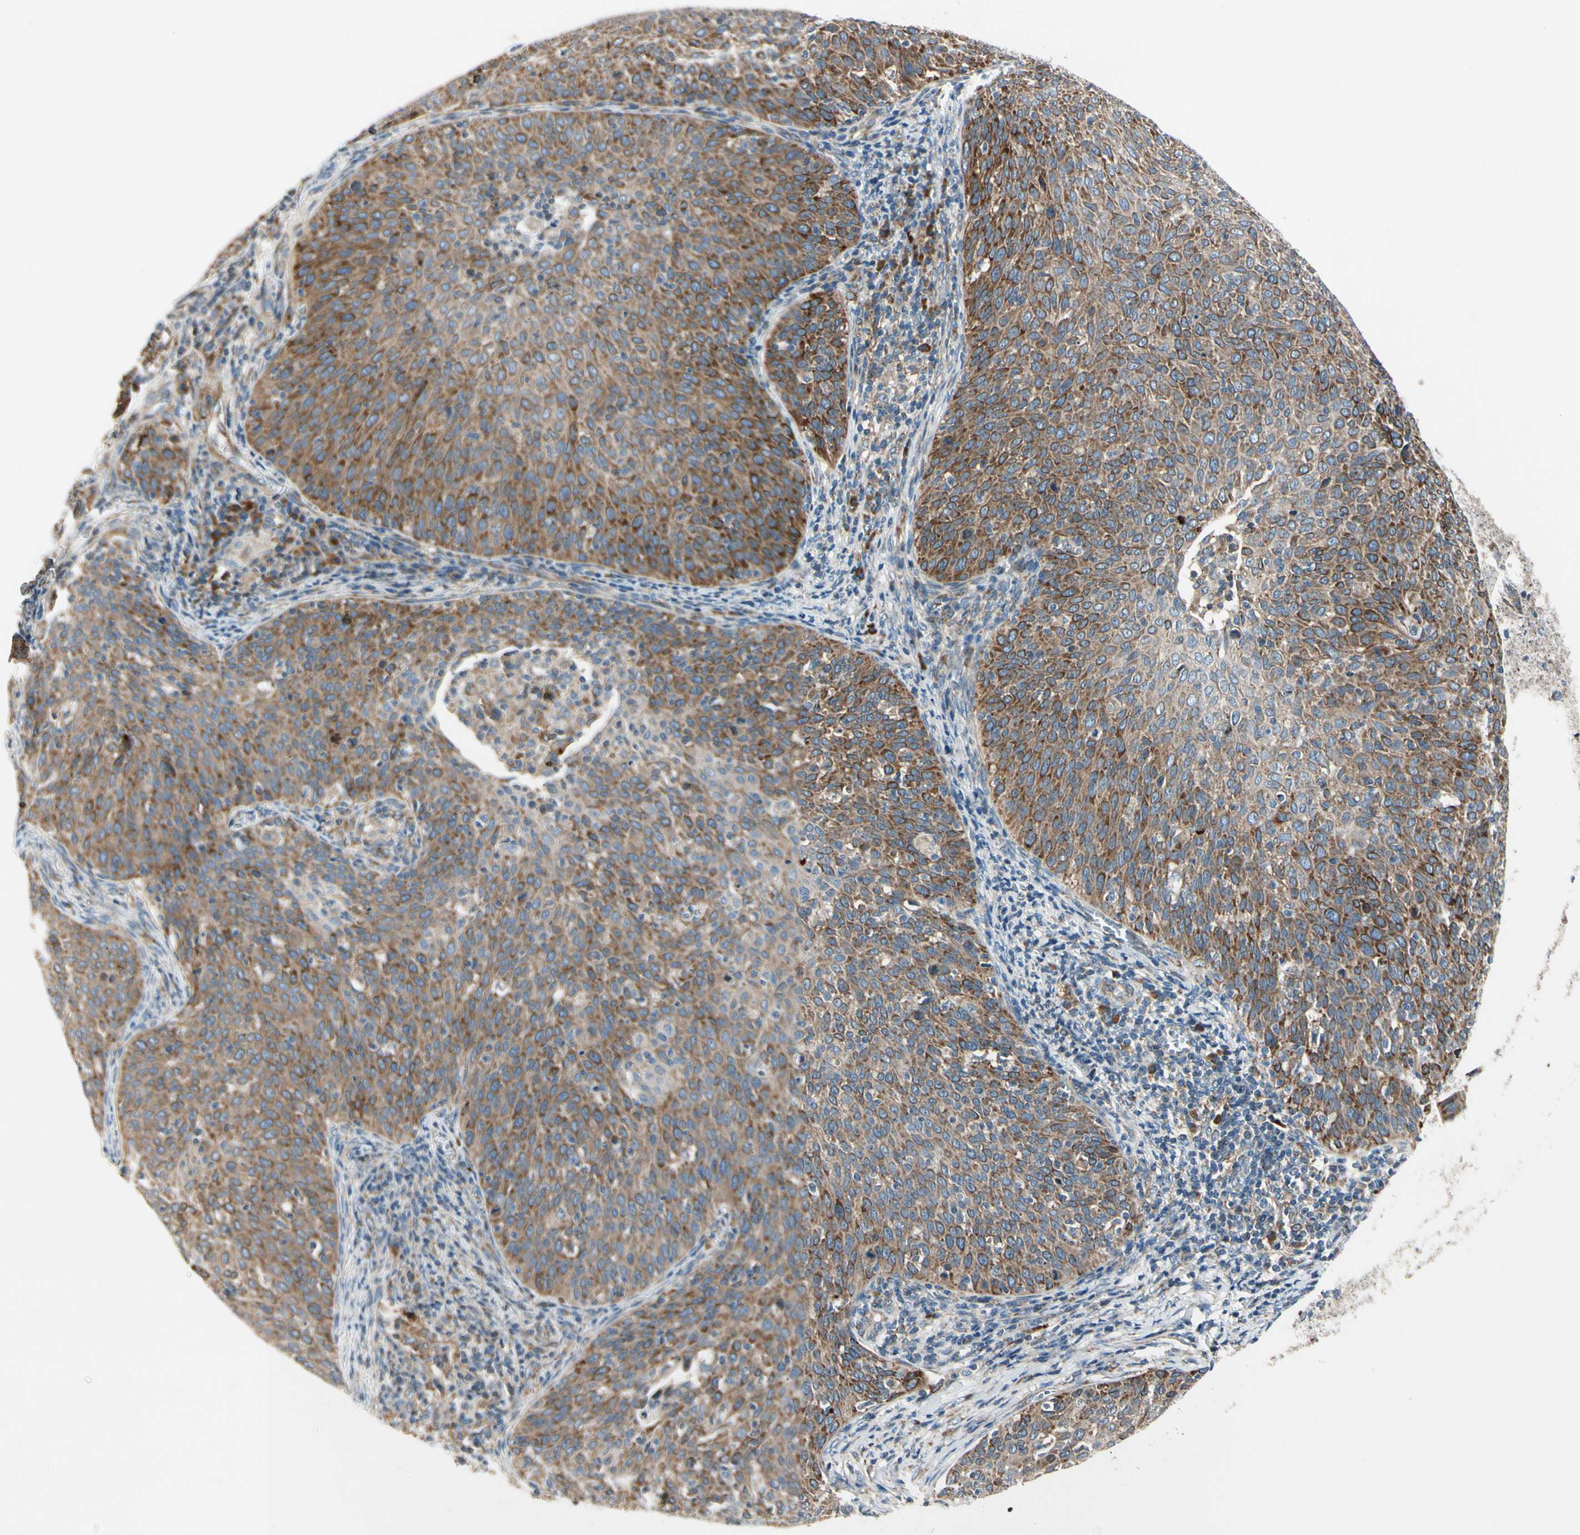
{"staining": {"intensity": "moderate", "quantity": ">75%", "location": "cytoplasmic/membranous"}, "tissue": "cervical cancer", "cell_type": "Tumor cells", "image_type": "cancer", "snomed": [{"axis": "morphology", "description": "Squamous cell carcinoma, NOS"}, {"axis": "topography", "description": "Cervix"}], "caption": "Tumor cells display medium levels of moderate cytoplasmic/membranous positivity in about >75% of cells in human cervical squamous cell carcinoma. (DAB IHC with brightfield microscopy, high magnification).", "gene": "MRPL9", "patient": {"sex": "female", "age": 38}}